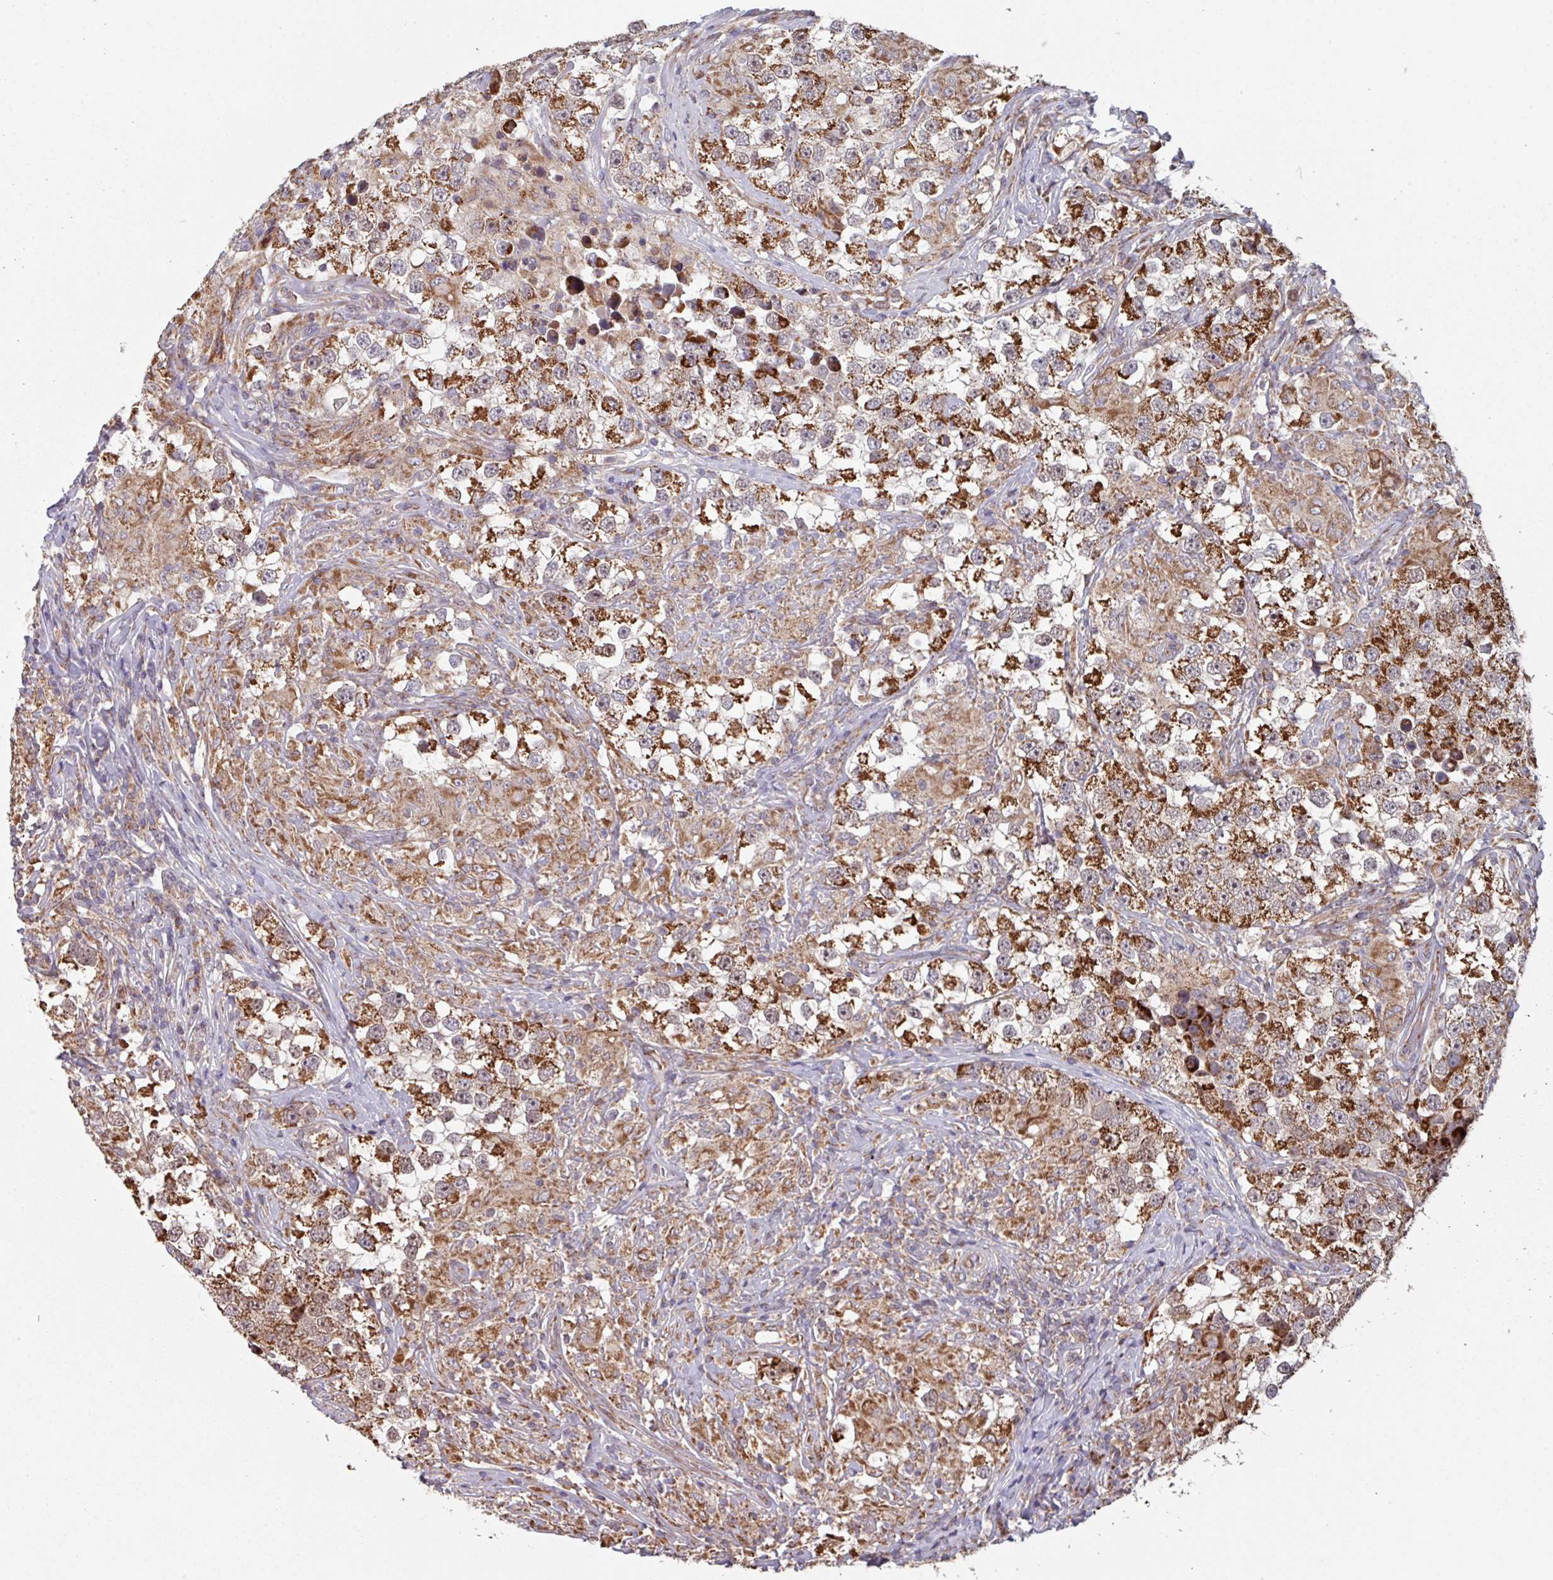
{"staining": {"intensity": "strong", "quantity": ">75%", "location": "cytoplasmic/membranous"}, "tissue": "testis cancer", "cell_type": "Tumor cells", "image_type": "cancer", "snomed": [{"axis": "morphology", "description": "Seminoma, NOS"}, {"axis": "topography", "description": "Testis"}], "caption": "Immunohistochemistry (IHC) staining of seminoma (testis), which exhibits high levels of strong cytoplasmic/membranous staining in approximately >75% of tumor cells indicating strong cytoplasmic/membranous protein positivity. The staining was performed using DAB (3,3'-diaminobenzidine) (brown) for protein detection and nuclei were counterstained in hematoxylin (blue).", "gene": "COX7C", "patient": {"sex": "male", "age": 46}}